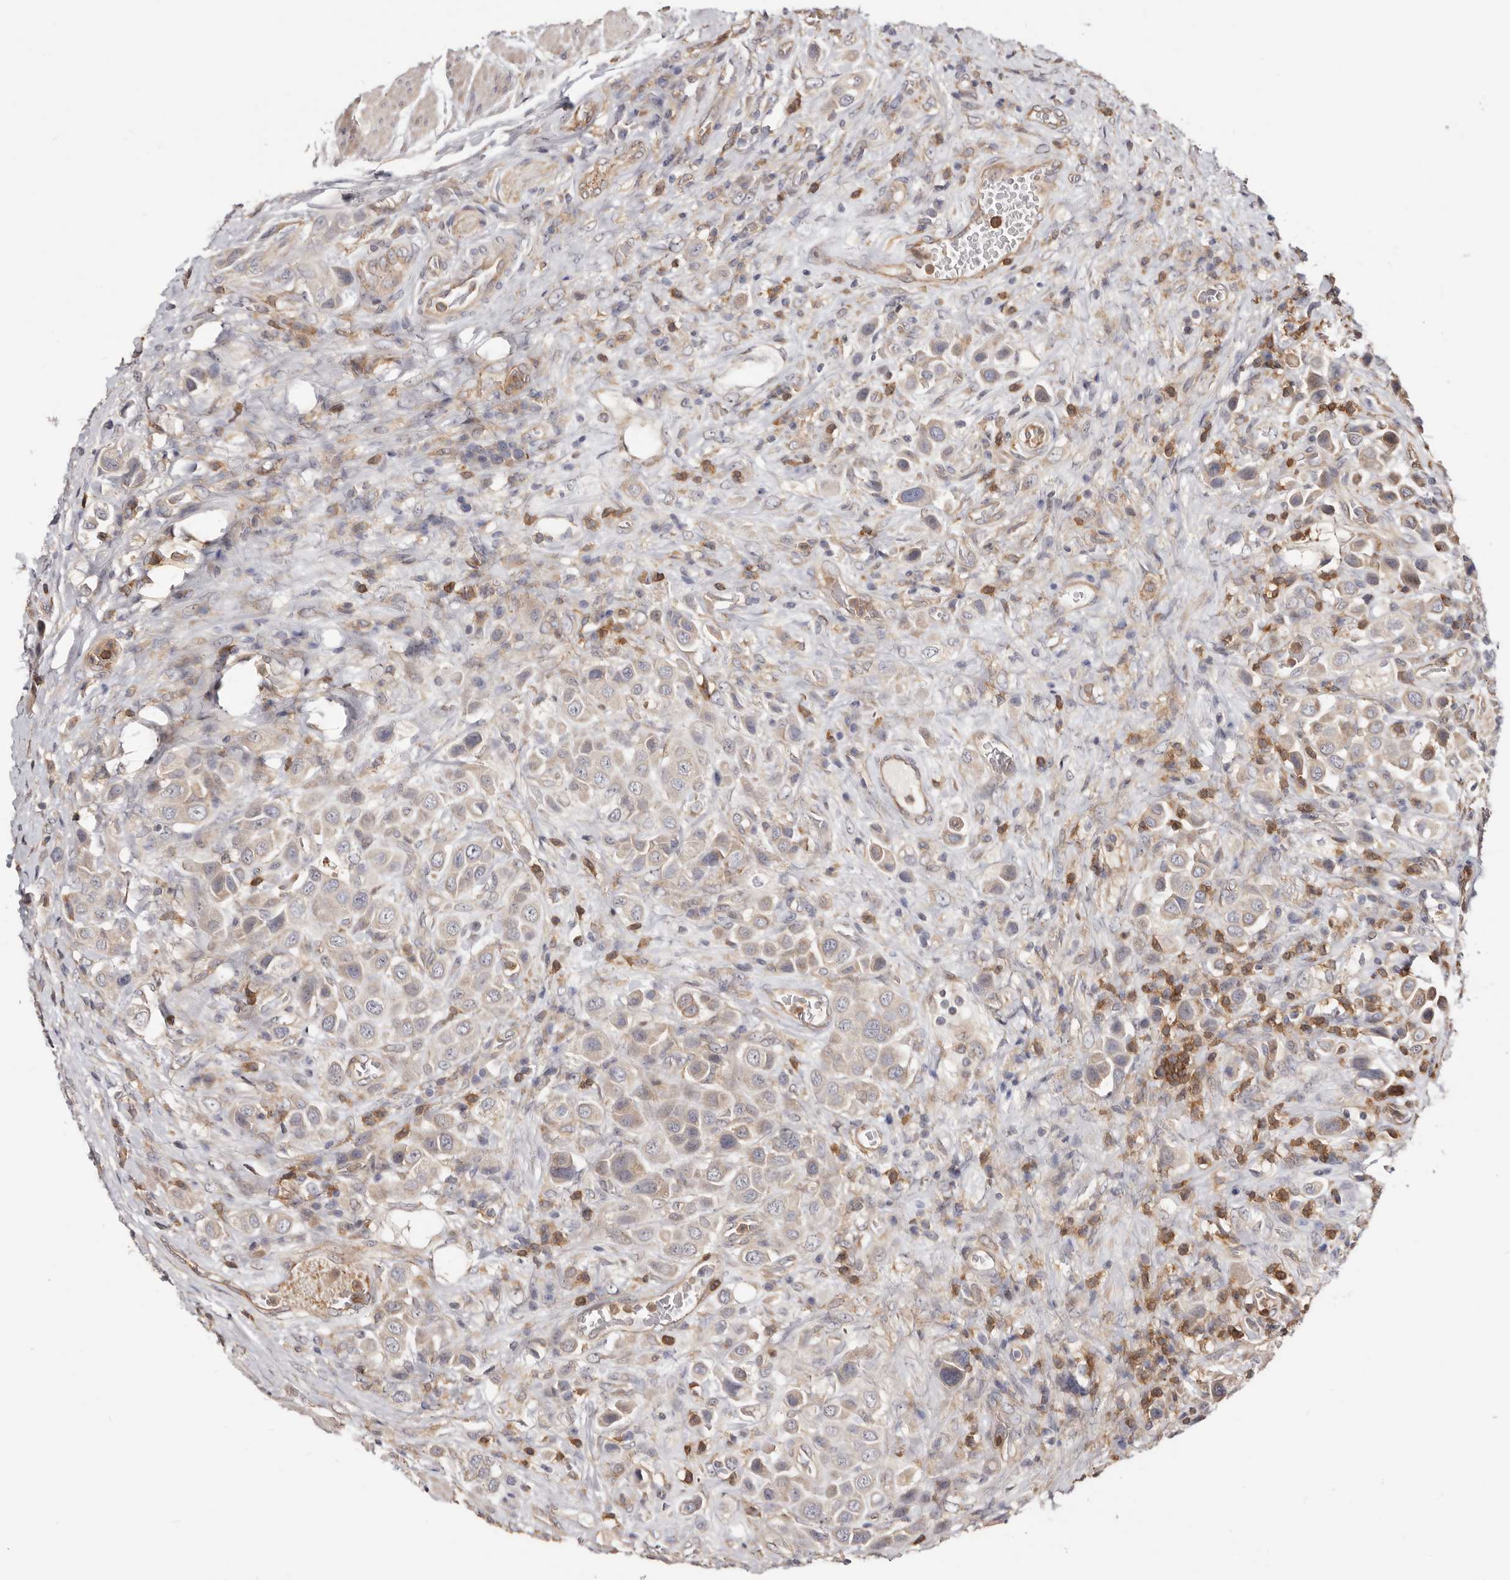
{"staining": {"intensity": "weak", "quantity": "<25%", "location": "cytoplasmic/membranous"}, "tissue": "urothelial cancer", "cell_type": "Tumor cells", "image_type": "cancer", "snomed": [{"axis": "morphology", "description": "Urothelial carcinoma, High grade"}, {"axis": "topography", "description": "Urinary bladder"}], "caption": "Tumor cells are negative for protein expression in human urothelial cancer. (Stains: DAB immunohistochemistry (IHC) with hematoxylin counter stain, Microscopy: brightfield microscopy at high magnification).", "gene": "LRRC25", "patient": {"sex": "male", "age": 50}}